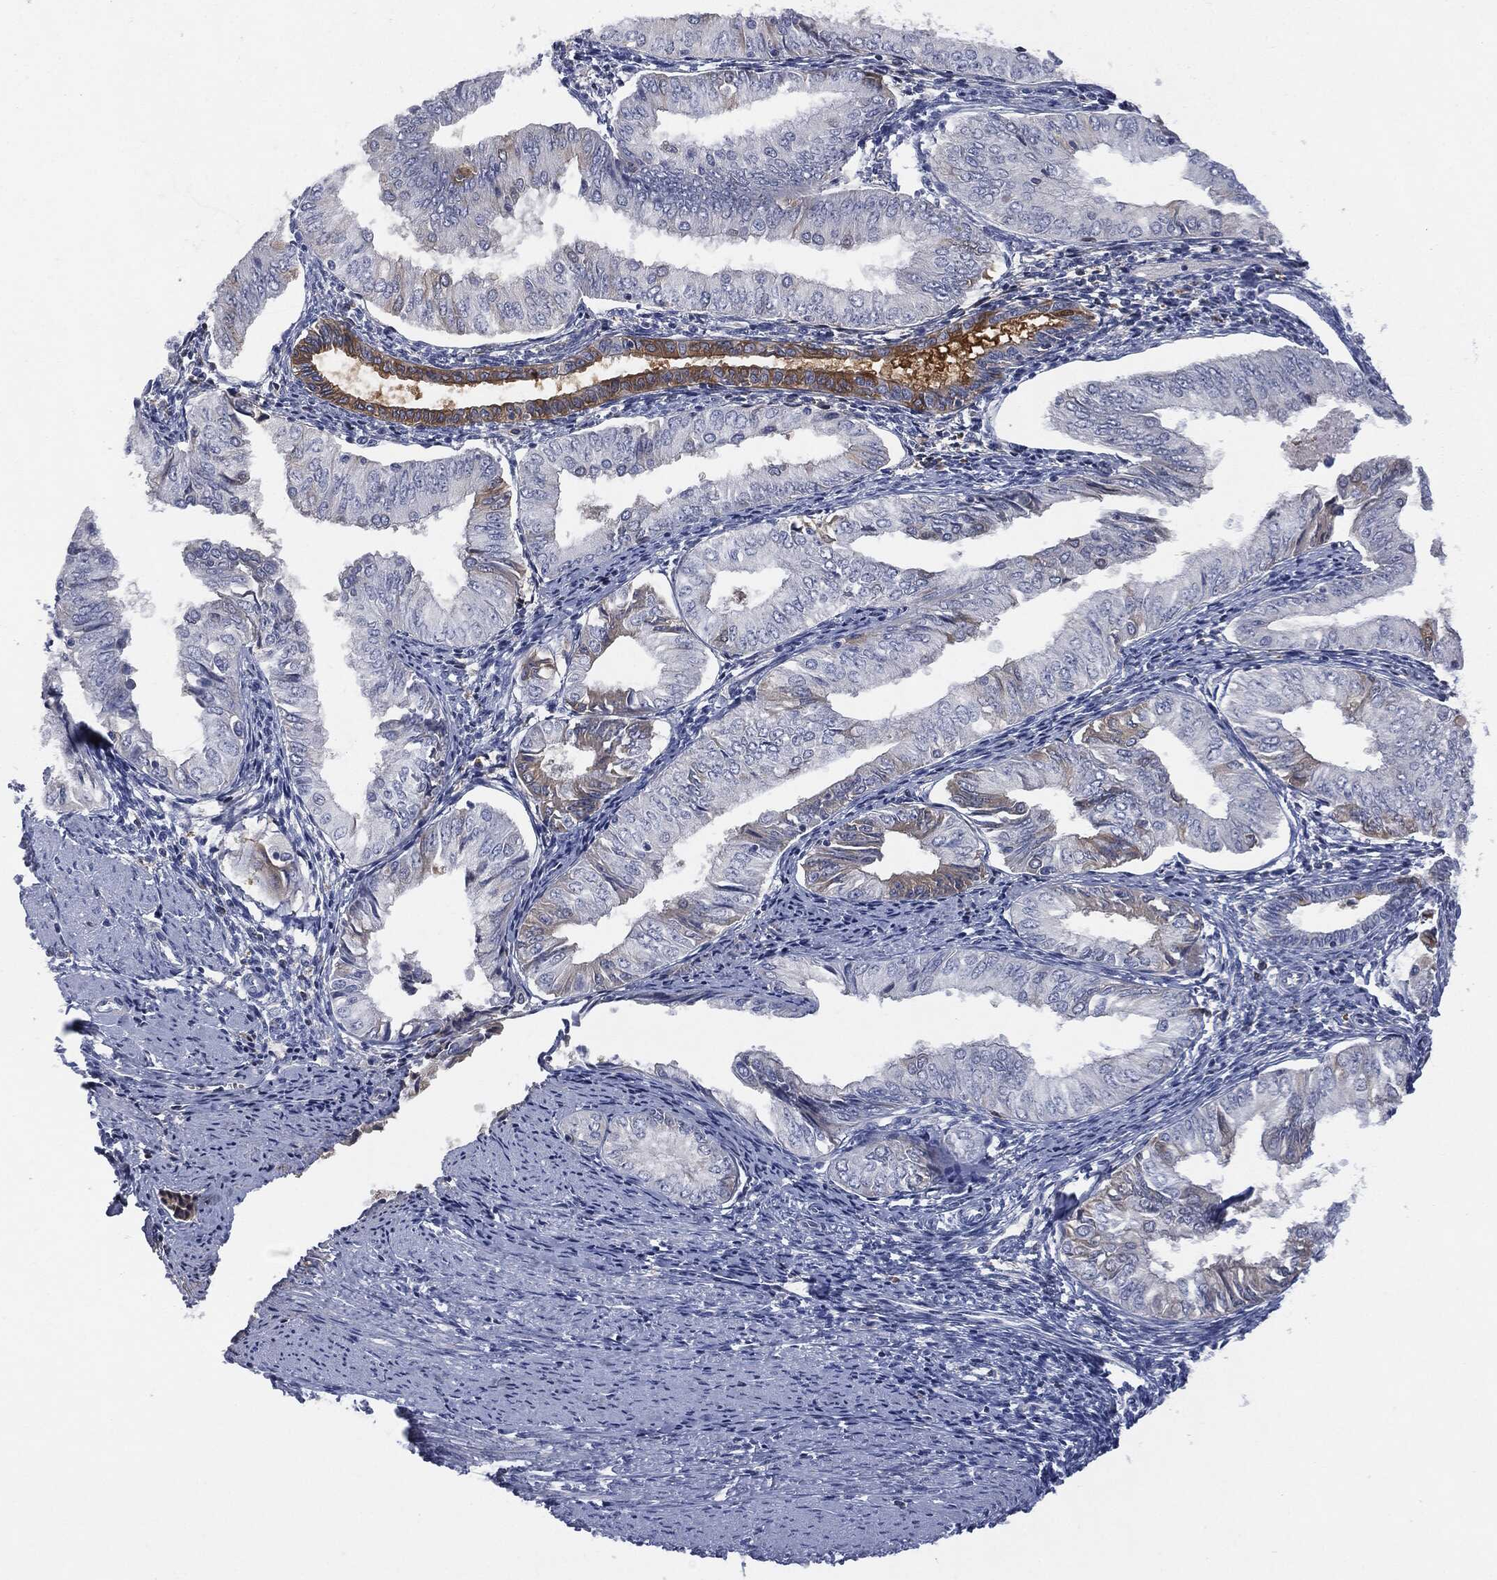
{"staining": {"intensity": "weak", "quantity": "<25%", "location": "cytoplasmic/membranous"}, "tissue": "endometrial cancer", "cell_type": "Tumor cells", "image_type": "cancer", "snomed": [{"axis": "morphology", "description": "Adenocarcinoma, NOS"}, {"axis": "topography", "description": "Endometrium"}], "caption": "This is an immunohistochemistry image of human endometrial cancer (adenocarcinoma). There is no staining in tumor cells.", "gene": "BTK", "patient": {"sex": "female", "age": 53}}